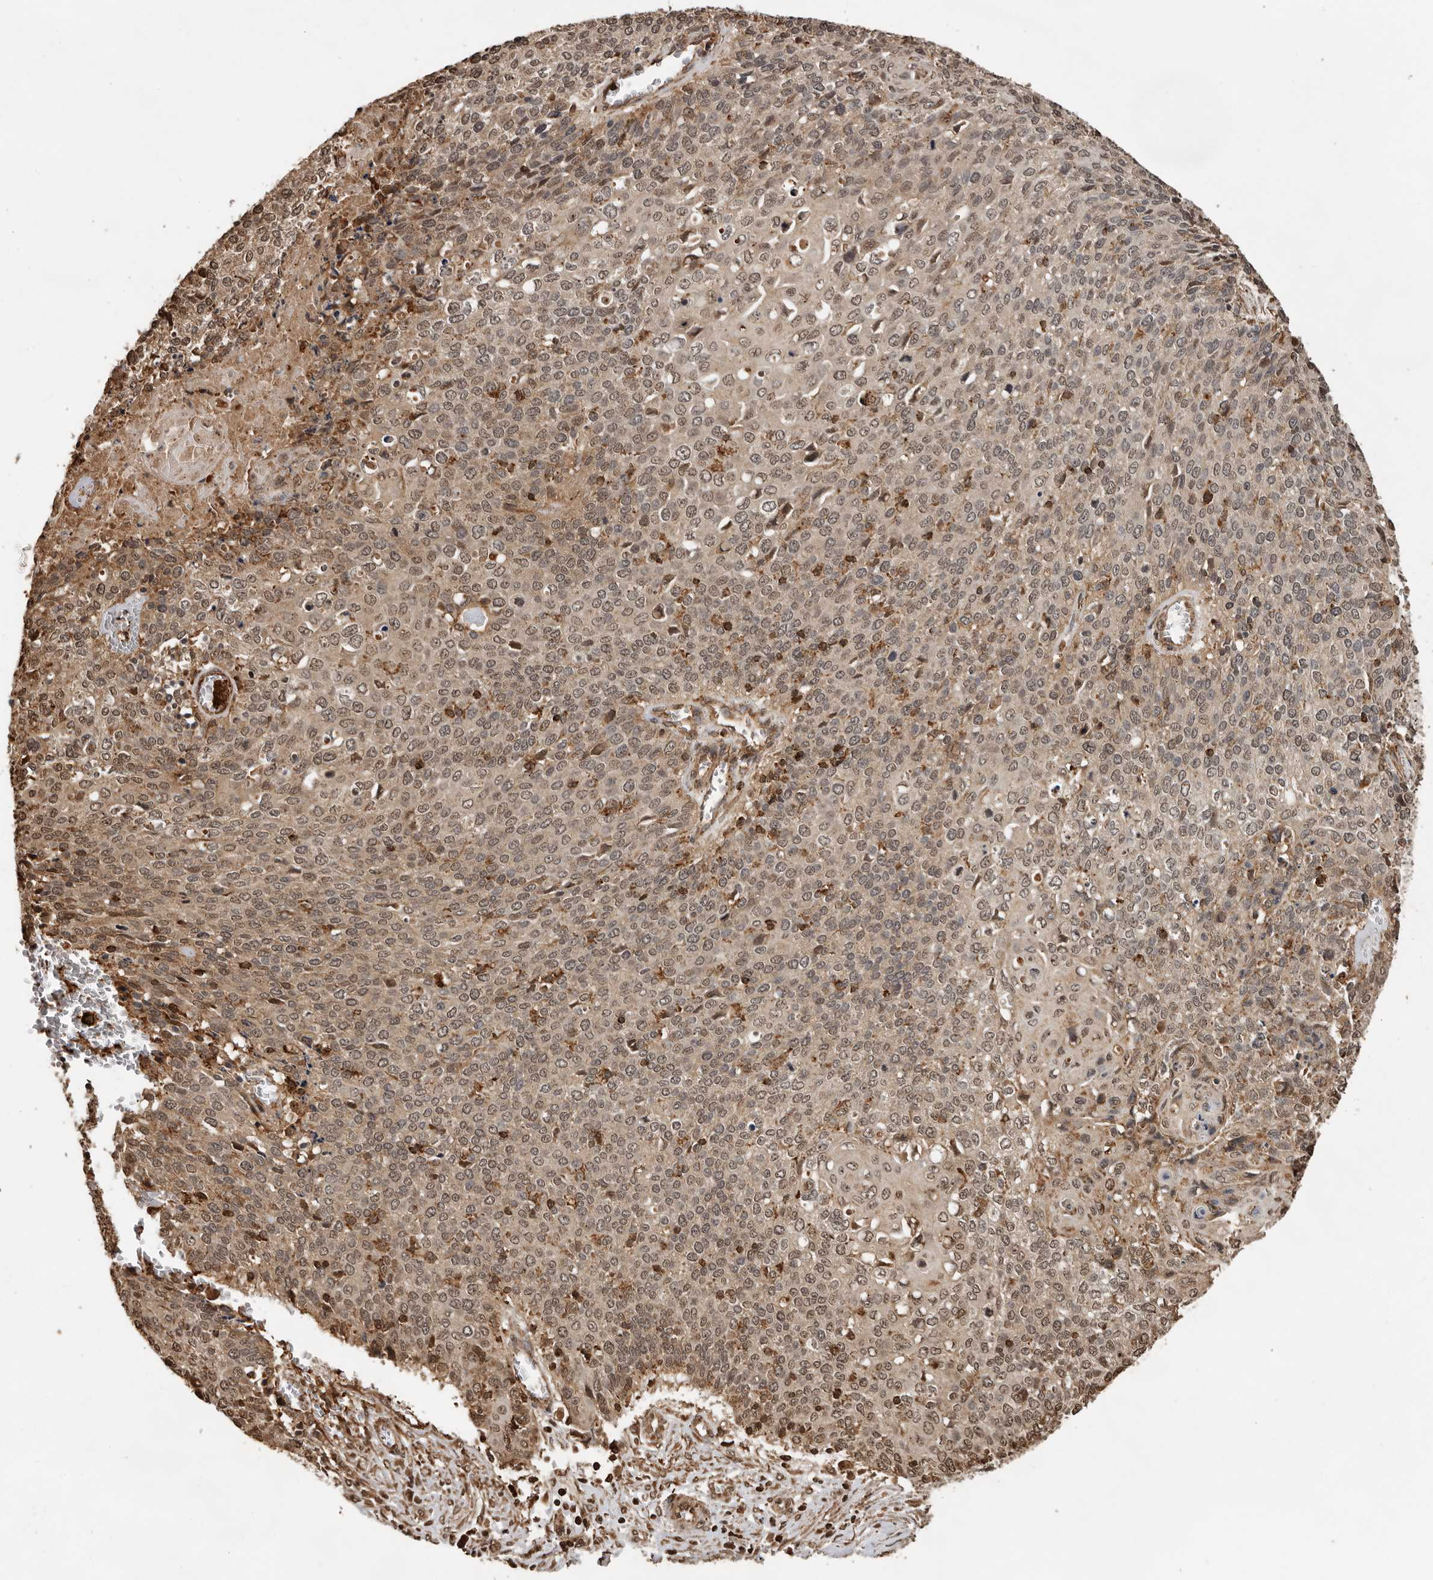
{"staining": {"intensity": "moderate", "quantity": ">75%", "location": "cytoplasmic/membranous,nuclear"}, "tissue": "cervical cancer", "cell_type": "Tumor cells", "image_type": "cancer", "snomed": [{"axis": "morphology", "description": "Squamous cell carcinoma, NOS"}, {"axis": "topography", "description": "Cervix"}], "caption": "Immunohistochemical staining of human cervical squamous cell carcinoma demonstrates medium levels of moderate cytoplasmic/membranous and nuclear positivity in about >75% of tumor cells. (brown staining indicates protein expression, while blue staining denotes nuclei).", "gene": "RNF157", "patient": {"sex": "female", "age": 39}}